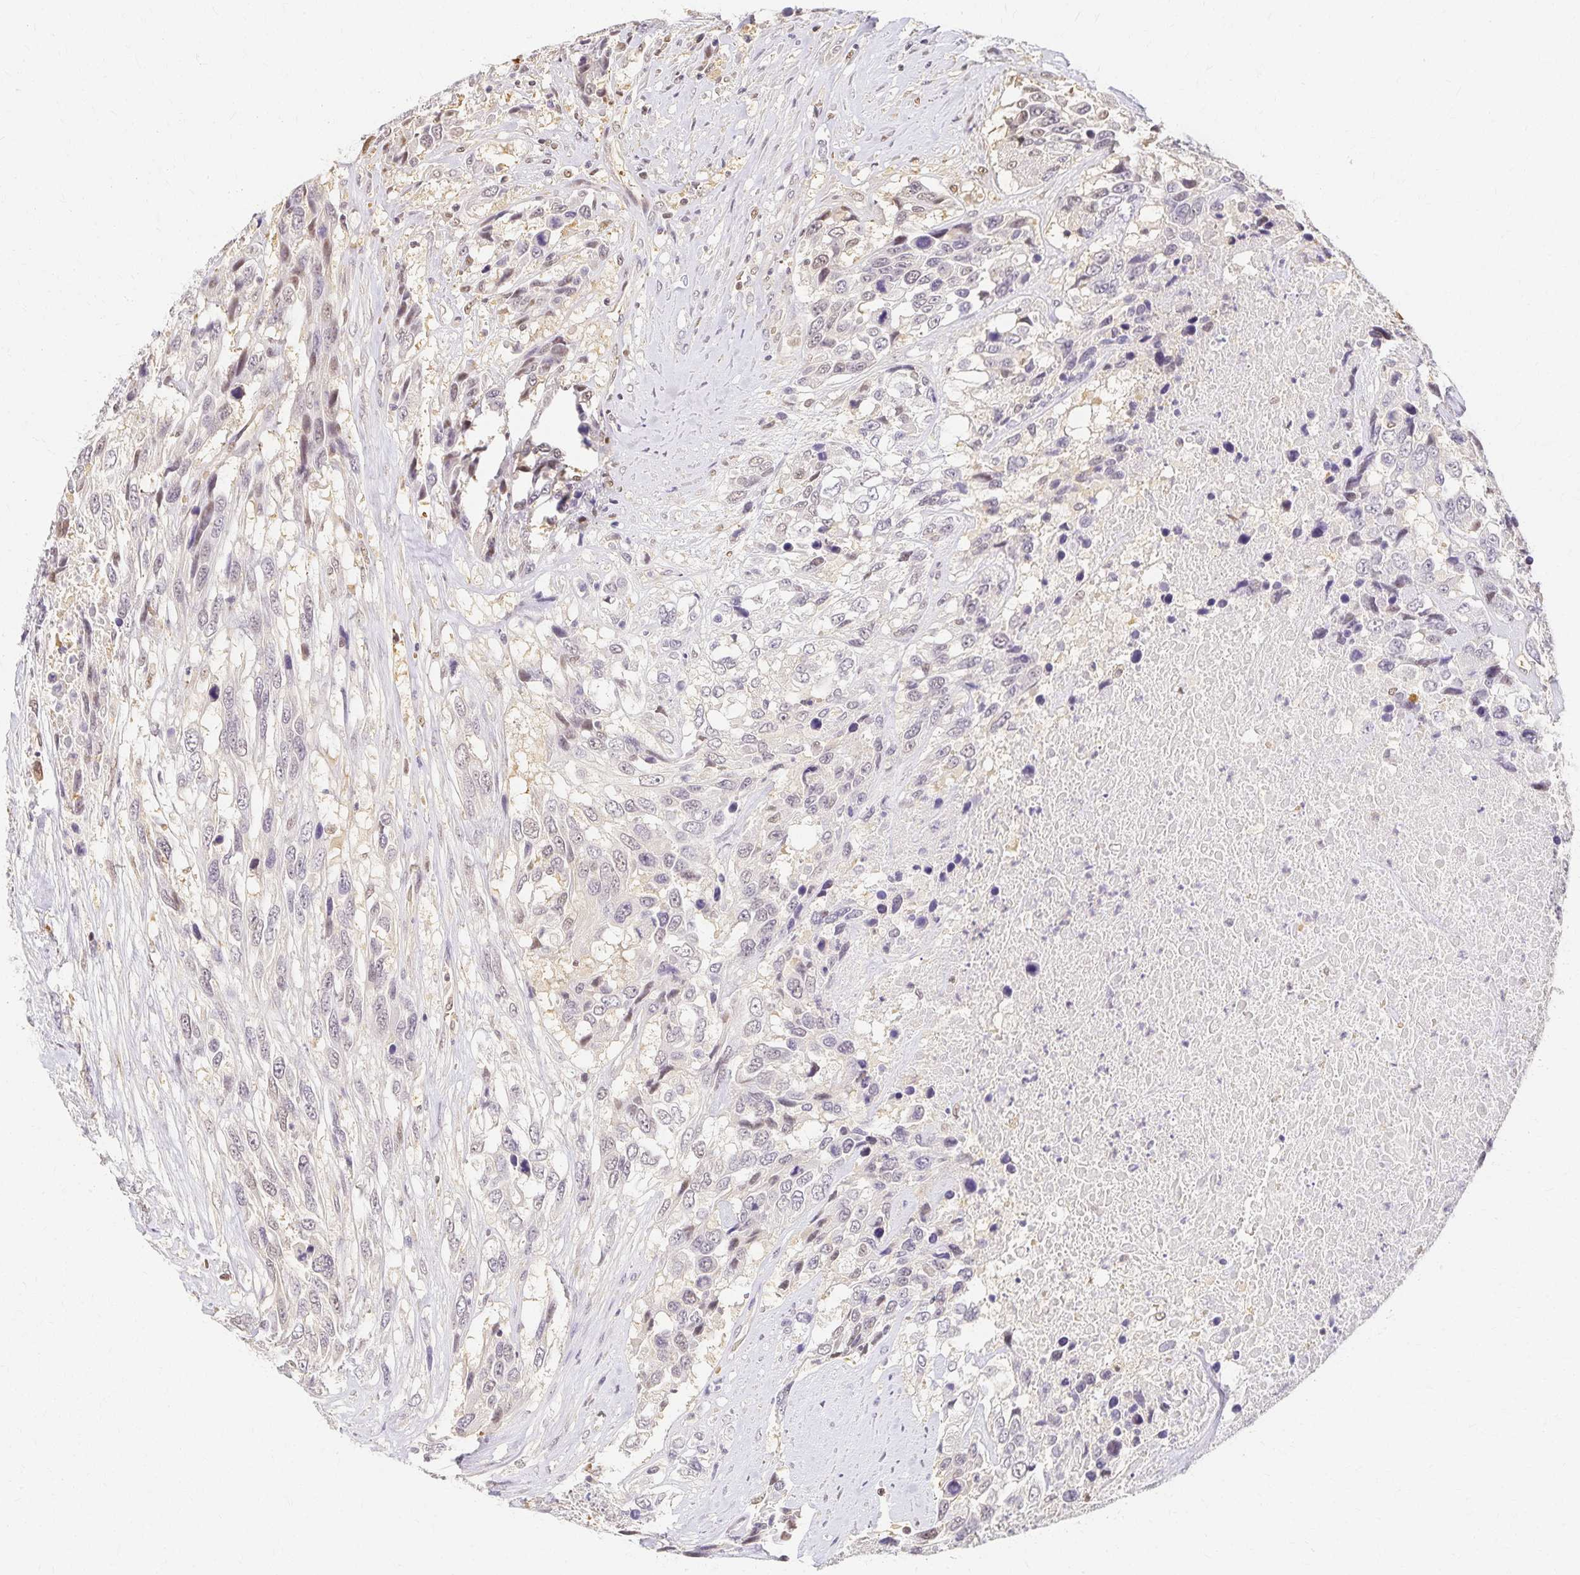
{"staining": {"intensity": "negative", "quantity": "none", "location": "none"}, "tissue": "urothelial cancer", "cell_type": "Tumor cells", "image_type": "cancer", "snomed": [{"axis": "morphology", "description": "Urothelial carcinoma, High grade"}, {"axis": "topography", "description": "Urinary bladder"}], "caption": "IHC micrograph of neoplastic tissue: human urothelial carcinoma (high-grade) stained with DAB (3,3'-diaminobenzidine) shows no significant protein staining in tumor cells. (Stains: DAB immunohistochemistry (IHC) with hematoxylin counter stain, Microscopy: brightfield microscopy at high magnification).", "gene": "AZGP1", "patient": {"sex": "female", "age": 70}}